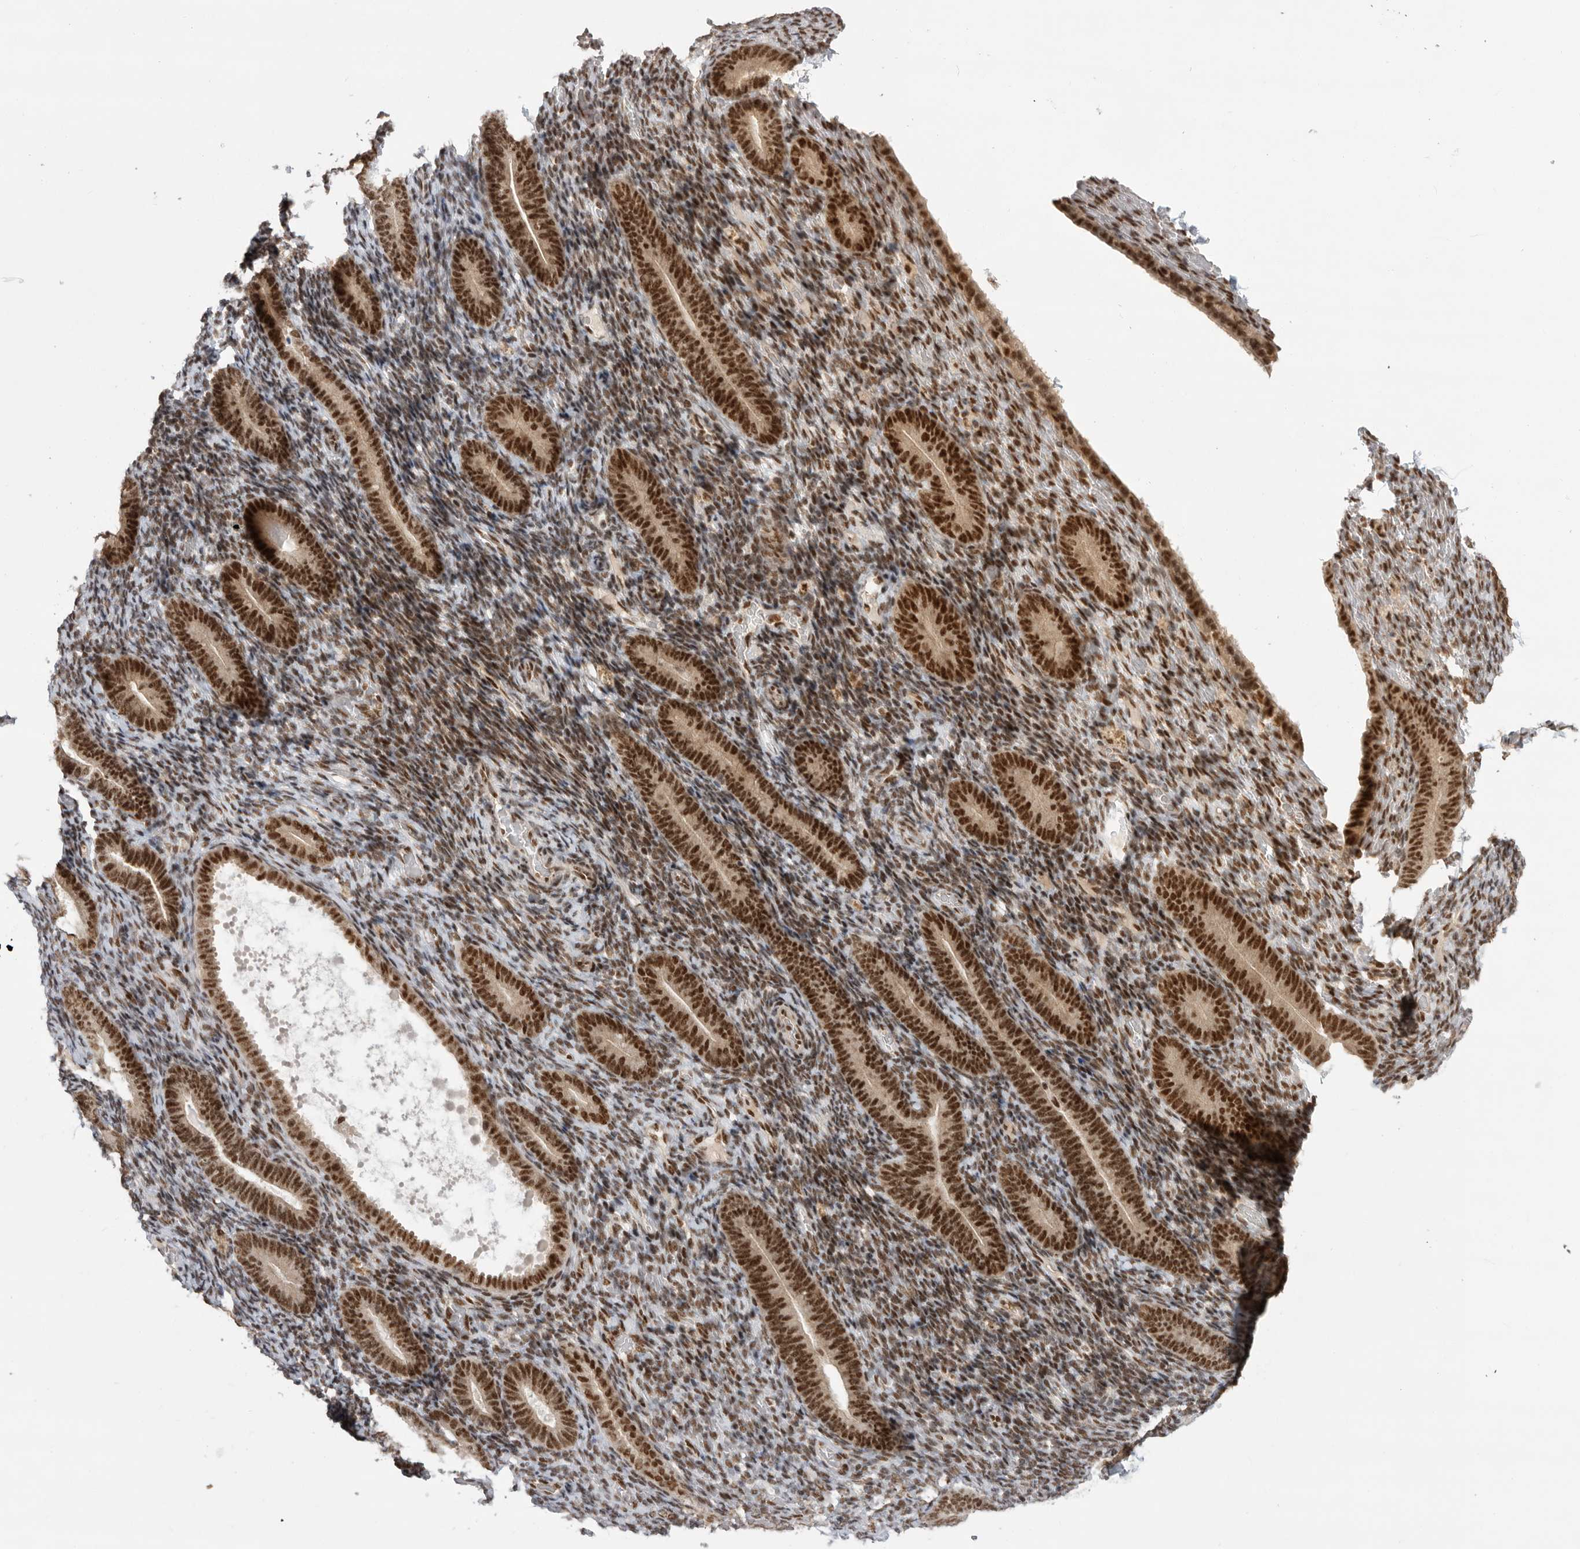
{"staining": {"intensity": "moderate", "quantity": "25%-75%", "location": "nuclear"}, "tissue": "endometrium", "cell_type": "Cells in endometrial stroma", "image_type": "normal", "snomed": [{"axis": "morphology", "description": "Normal tissue, NOS"}, {"axis": "topography", "description": "Endometrium"}], "caption": "Protein staining of normal endometrium reveals moderate nuclear staining in approximately 25%-75% of cells in endometrial stroma. The staining was performed using DAB to visualize the protein expression in brown, while the nuclei were stained in blue with hematoxylin (Magnification: 20x).", "gene": "ZNF830", "patient": {"sex": "female", "age": 51}}